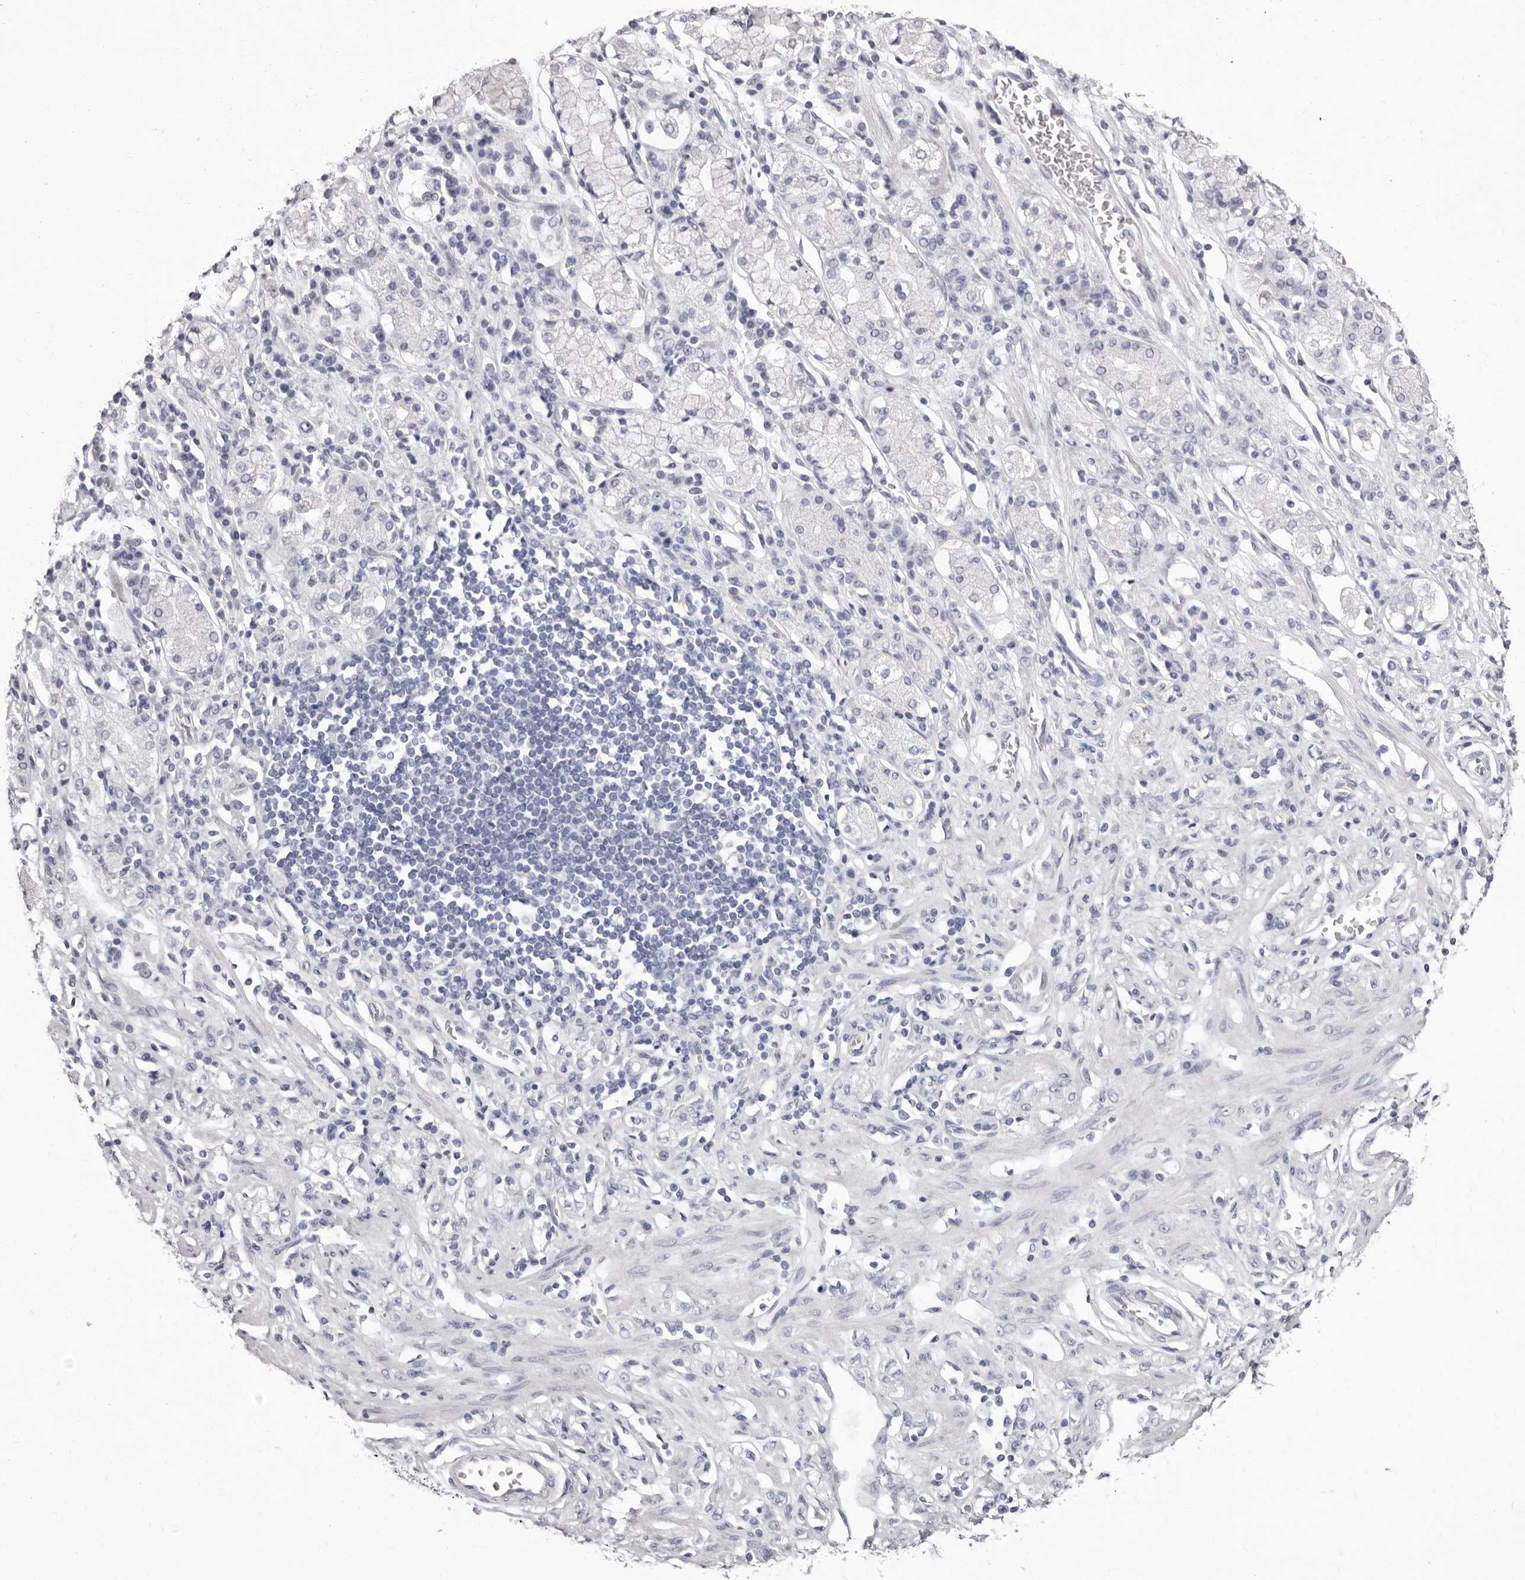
{"staining": {"intensity": "negative", "quantity": "none", "location": "none"}, "tissue": "stomach cancer", "cell_type": "Tumor cells", "image_type": "cancer", "snomed": [{"axis": "morphology", "description": "Normal tissue, NOS"}, {"axis": "morphology", "description": "Adenocarcinoma, NOS"}, {"axis": "topography", "description": "Stomach"}], "caption": "Human adenocarcinoma (stomach) stained for a protein using immunohistochemistry shows no expression in tumor cells.", "gene": "LPO", "patient": {"sex": "male", "age": 82}}